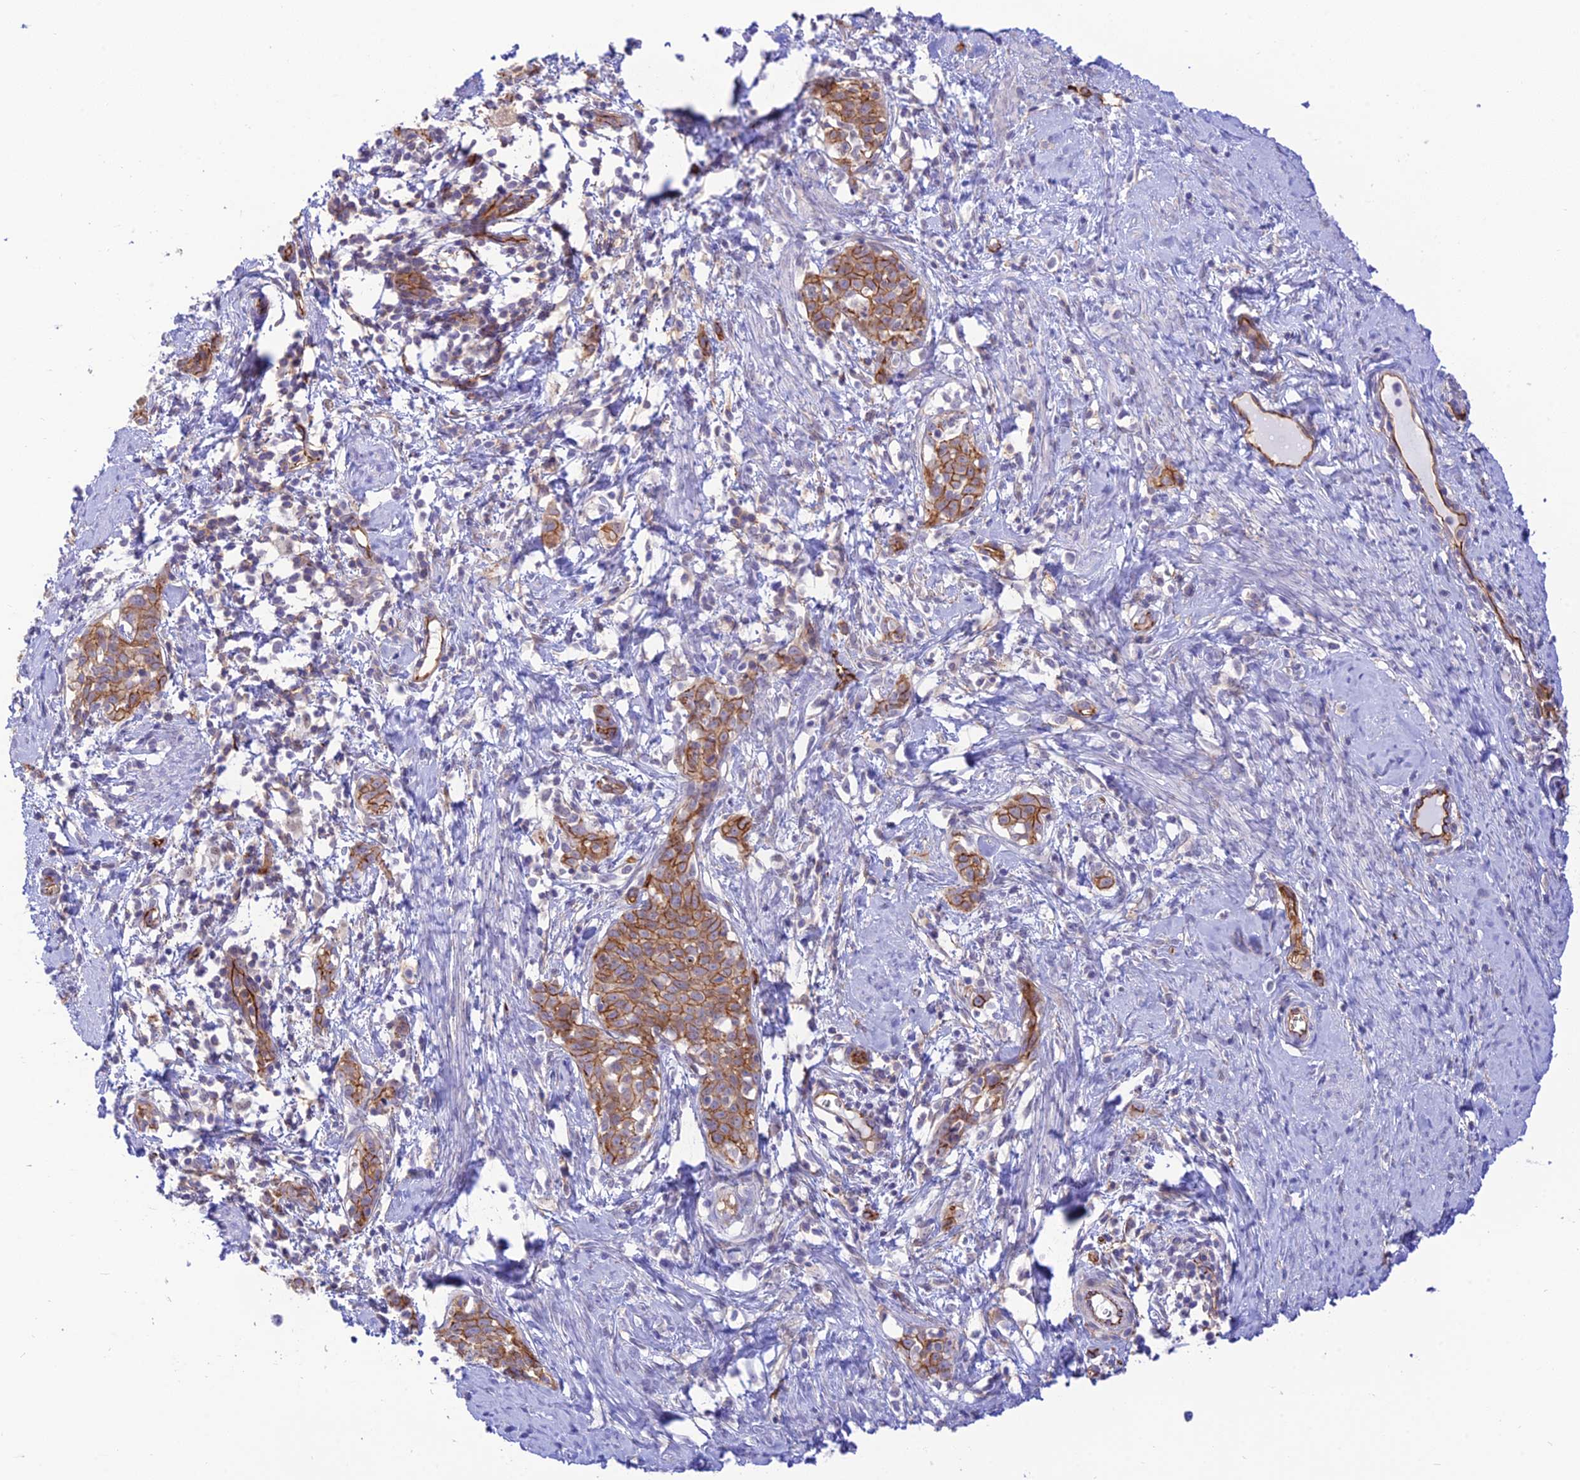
{"staining": {"intensity": "moderate", "quantity": ">75%", "location": "cytoplasmic/membranous"}, "tissue": "cervical cancer", "cell_type": "Tumor cells", "image_type": "cancer", "snomed": [{"axis": "morphology", "description": "Squamous cell carcinoma, NOS"}, {"axis": "topography", "description": "Cervix"}], "caption": "Squamous cell carcinoma (cervical) stained with a protein marker displays moderate staining in tumor cells.", "gene": "YPEL5", "patient": {"sex": "female", "age": 52}}